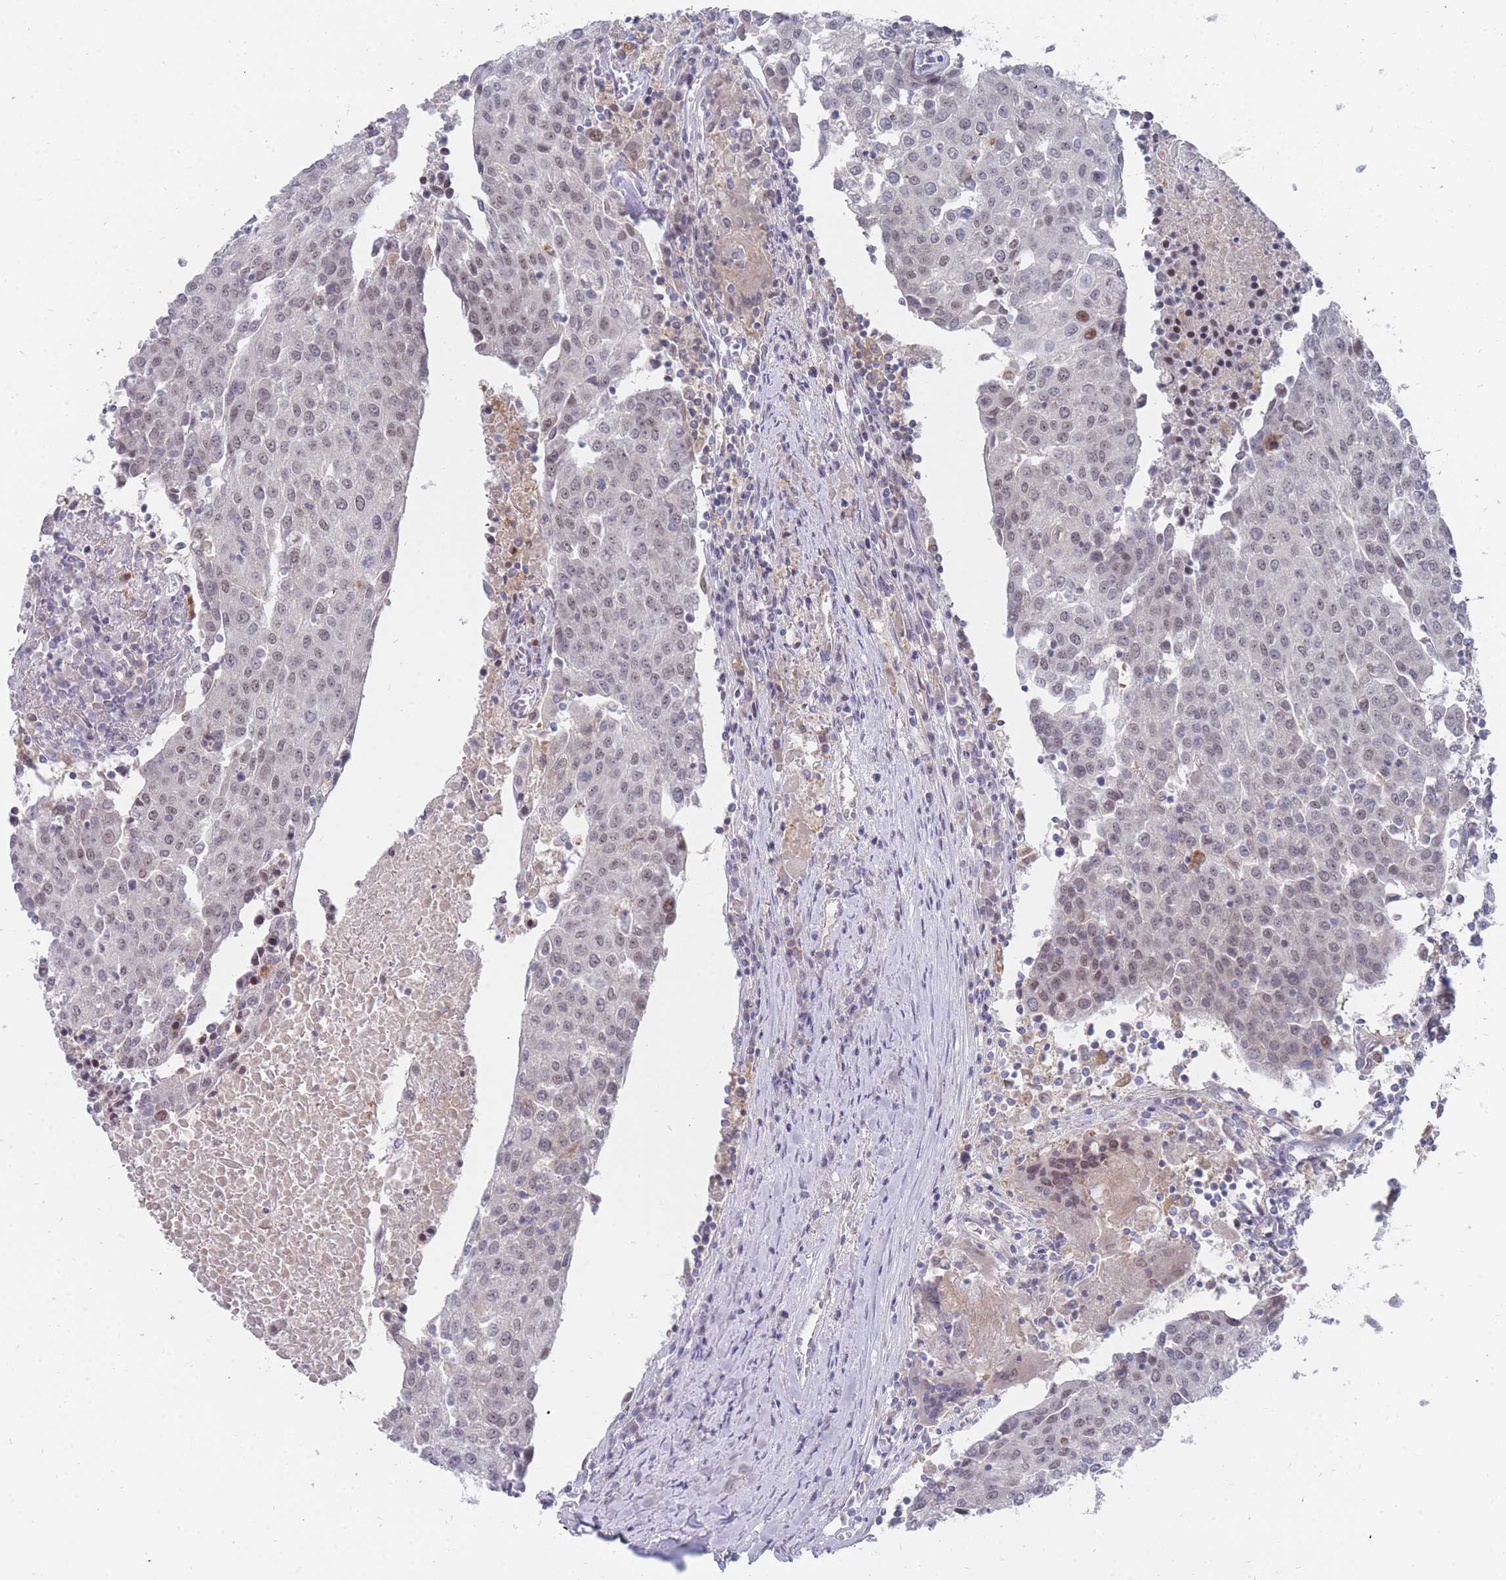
{"staining": {"intensity": "weak", "quantity": "25%-75%", "location": "nuclear"}, "tissue": "urothelial cancer", "cell_type": "Tumor cells", "image_type": "cancer", "snomed": [{"axis": "morphology", "description": "Urothelial carcinoma, High grade"}, {"axis": "topography", "description": "Urinary bladder"}], "caption": "Immunohistochemical staining of urothelial cancer reveals low levels of weak nuclear protein staining in about 25%-75% of tumor cells. The protein is stained brown, and the nuclei are stained in blue (DAB IHC with brightfield microscopy, high magnification).", "gene": "GINS1", "patient": {"sex": "female", "age": 85}}